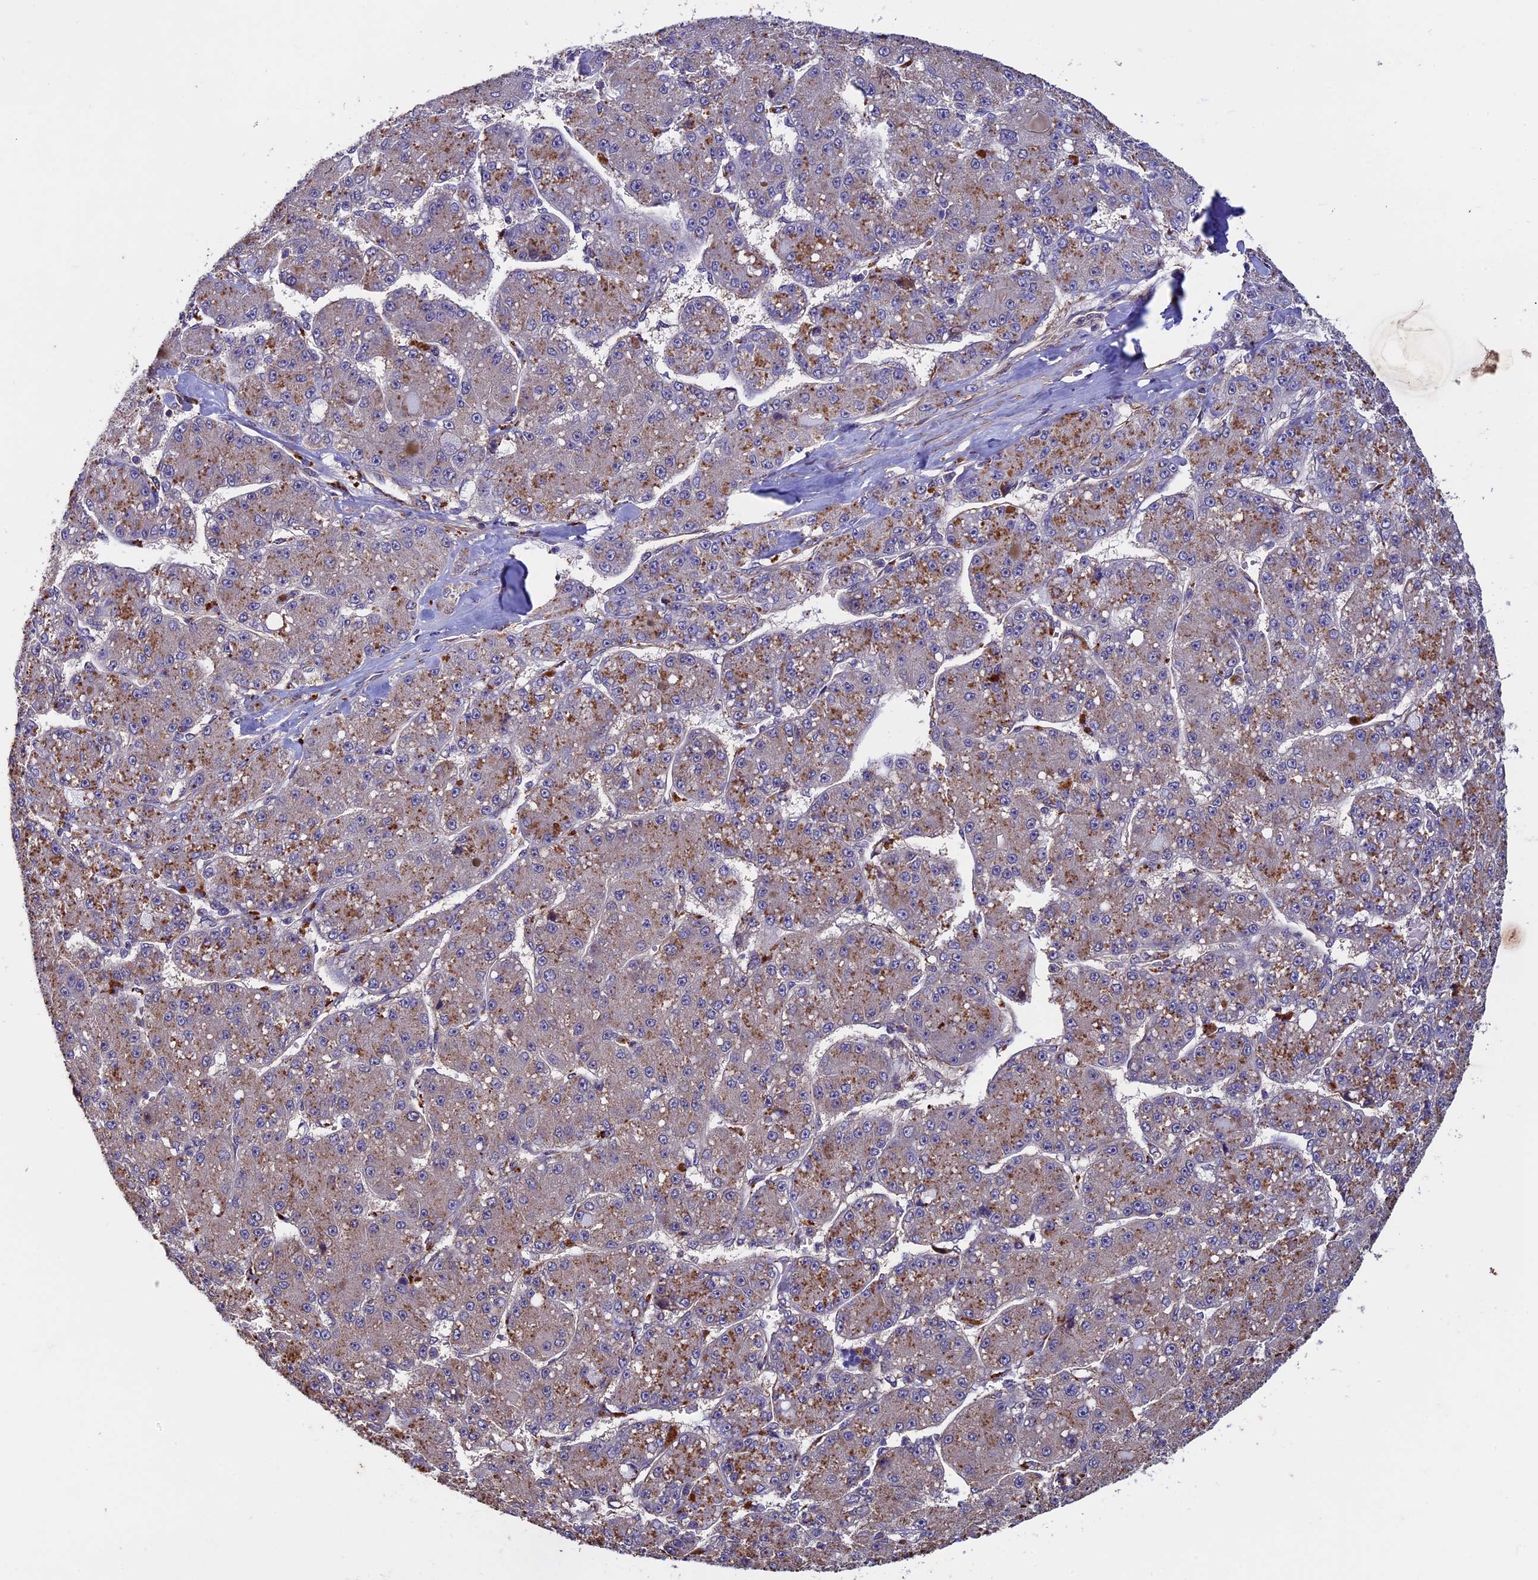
{"staining": {"intensity": "moderate", "quantity": "25%-75%", "location": "cytoplasmic/membranous"}, "tissue": "liver cancer", "cell_type": "Tumor cells", "image_type": "cancer", "snomed": [{"axis": "morphology", "description": "Carcinoma, Hepatocellular, NOS"}, {"axis": "topography", "description": "Liver"}], "caption": "Protein expression analysis of human liver cancer (hepatocellular carcinoma) reveals moderate cytoplasmic/membranous staining in approximately 25%-75% of tumor cells.", "gene": "SLC9A5", "patient": {"sex": "male", "age": 67}}